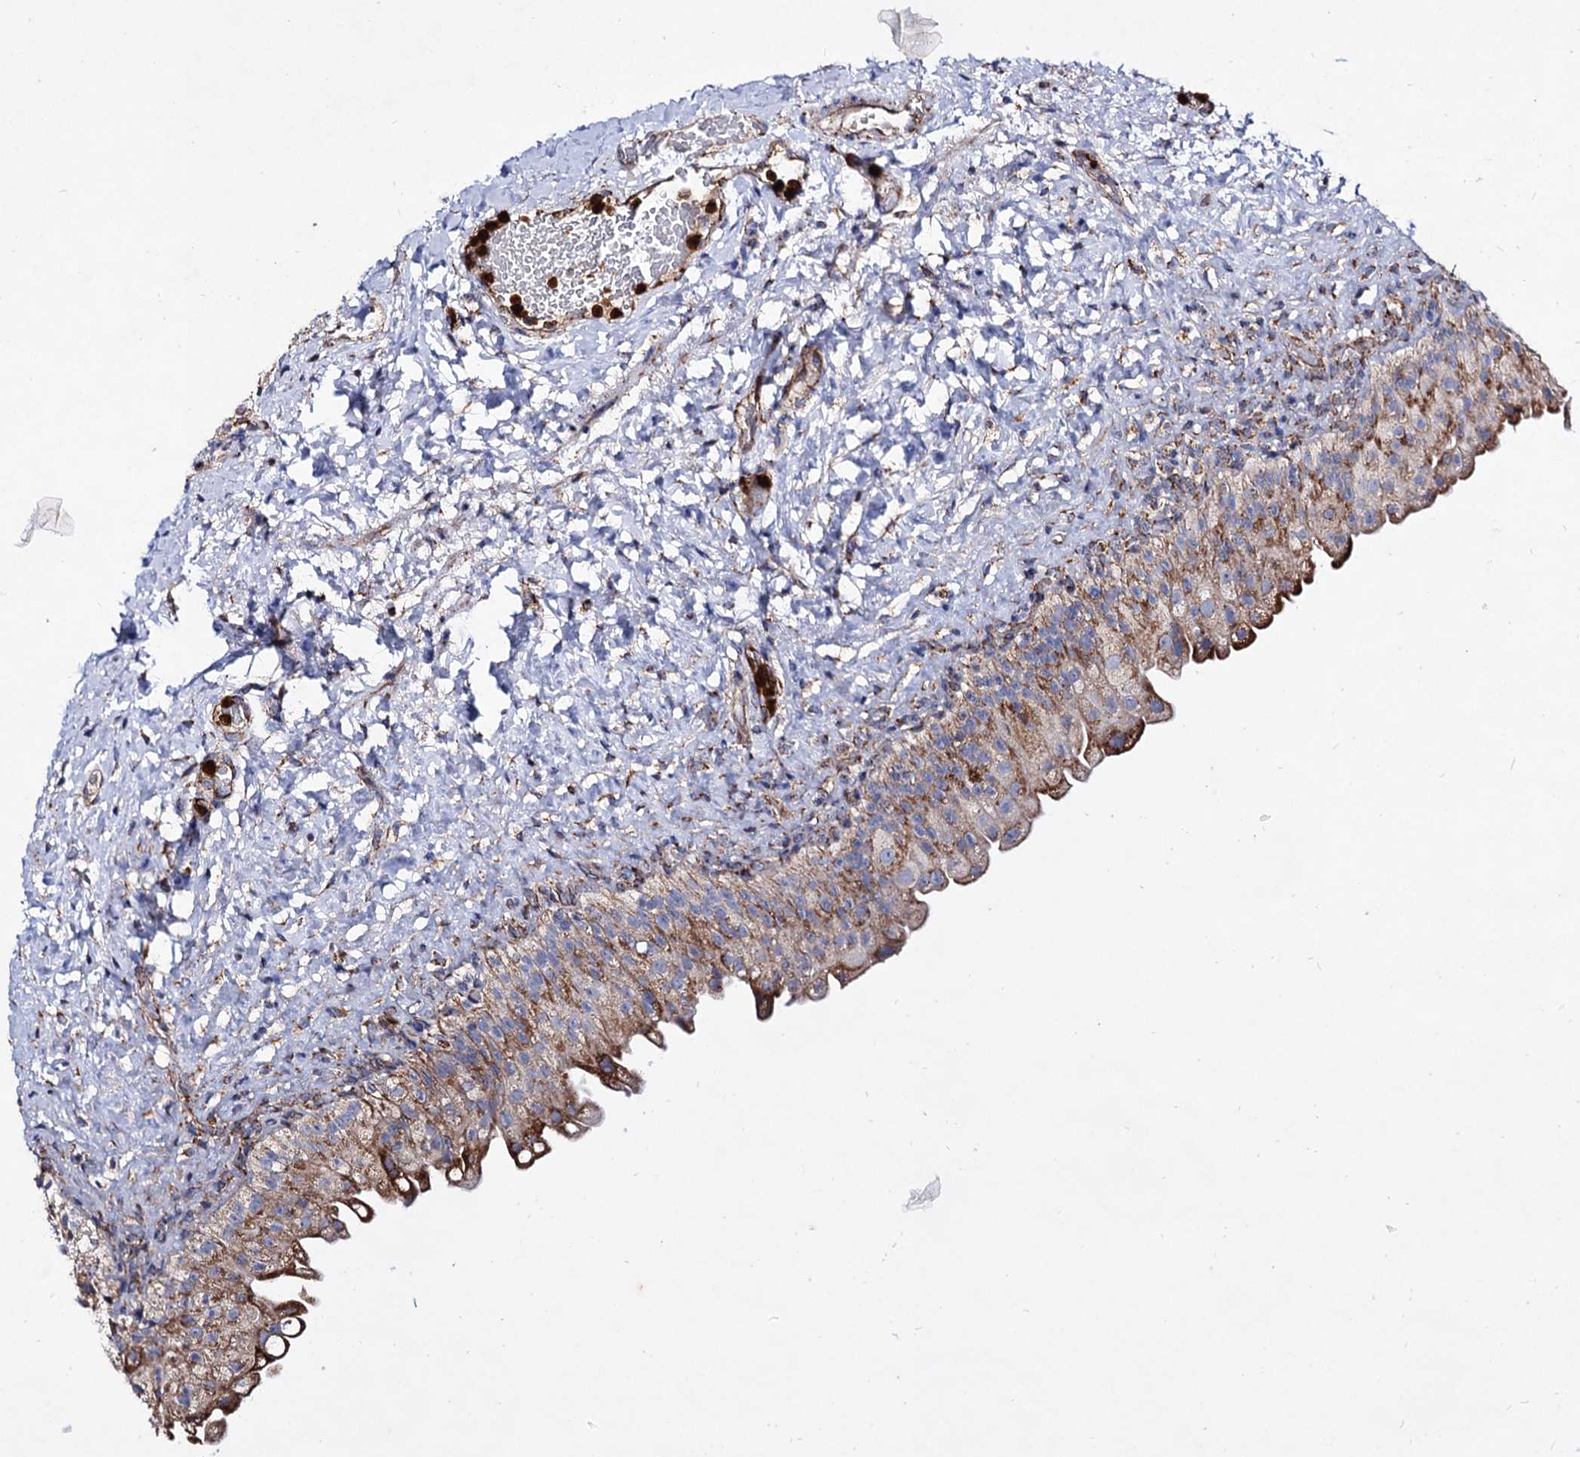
{"staining": {"intensity": "moderate", "quantity": "25%-75%", "location": "cytoplasmic/membranous"}, "tissue": "urinary bladder", "cell_type": "Urothelial cells", "image_type": "normal", "snomed": [{"axis": "morphology", "description": "Normal tissue, NOS"}, {"axis": "topography", "description": "Urinary bladder"}], "caption": "The histopathology image exhibits immunohistochemical staining of normal urinary bladder. There is moderate cytoplasmic/membranous staining is appreciated in about 25%-75% of urothelial cells.", "gene": "ACAD9", "patient": {"sex": "female", "age": 27}}